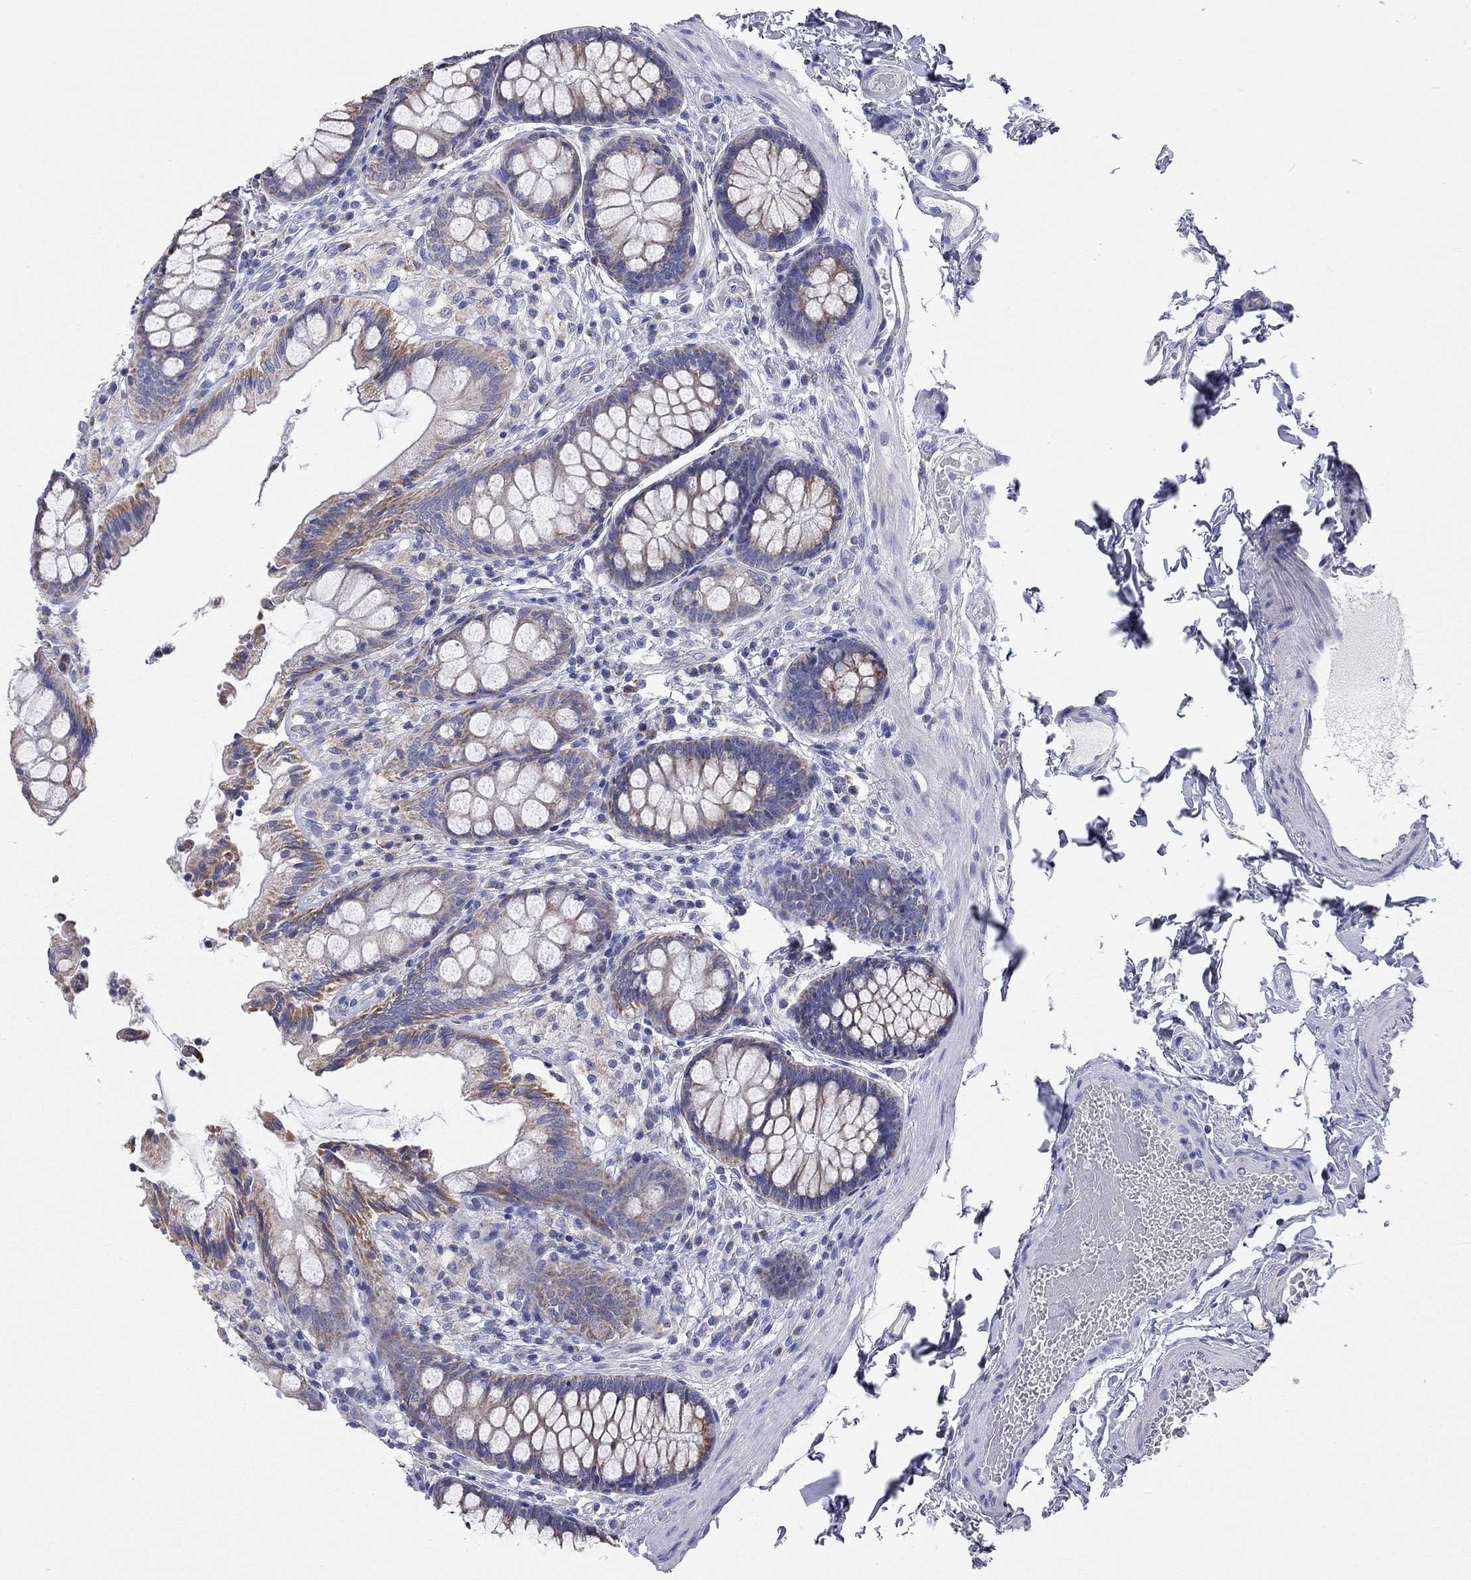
{"staining": {"intensity": "negative", "quantity": "none", "location": "none"}, "tissue": "colon", "cell_type": "Endothelial cells", "image_type": "normal", "snomed": [{"axis": "morphology", "description": "Normal tissue, NOS"}, {"axis": "topography", "description": "Colon"}], "caption": "Immunohistochemistry image of unremarkable colon: human colon stained with DAB shows no significant protein staining in endothelial cells.", "gene": "RCAN1", "patient": {"sex": "female", "age": 86}}